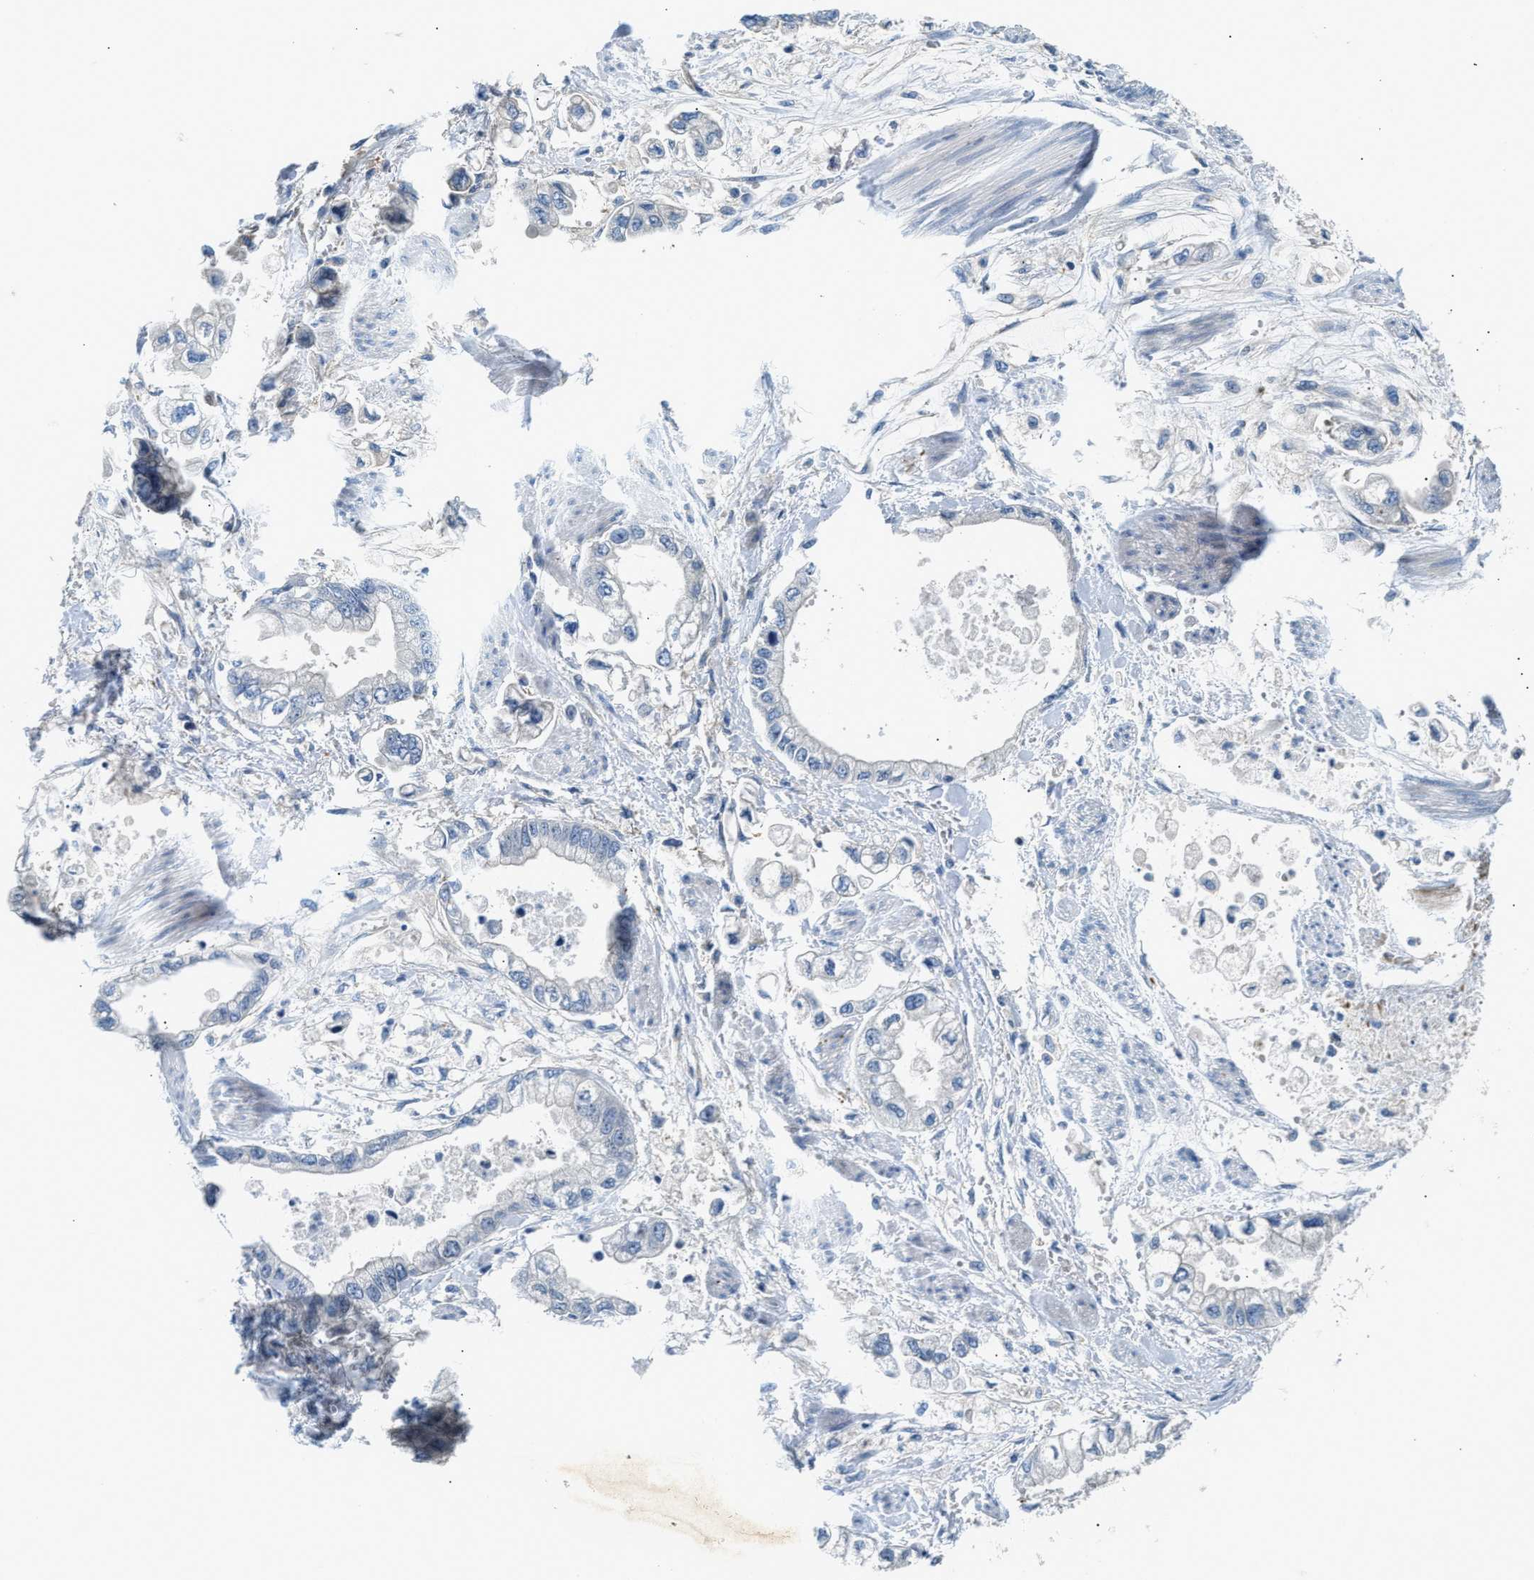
{"staining": {"intensity": "negative", "quantity": "none", "location": "none"}, "tissue": "stomach cancer", "cell_type": "Tumor cells", "image_type": "cancer", "snomed": [{"axis": "morphology", "description": "Normal tissue, NOS"}, {"axis": "morphology", "description": "Adenocarcinoma, NOS"}, {"axis": "topography", "description": "Stomach"}], "caption": "This is an IHC histopathology image of human adenocarcinoma (stomach). There is no staining in tumor cells.", "gene": "NSUN7", "patient": {"sex": "male", "age": 62}}